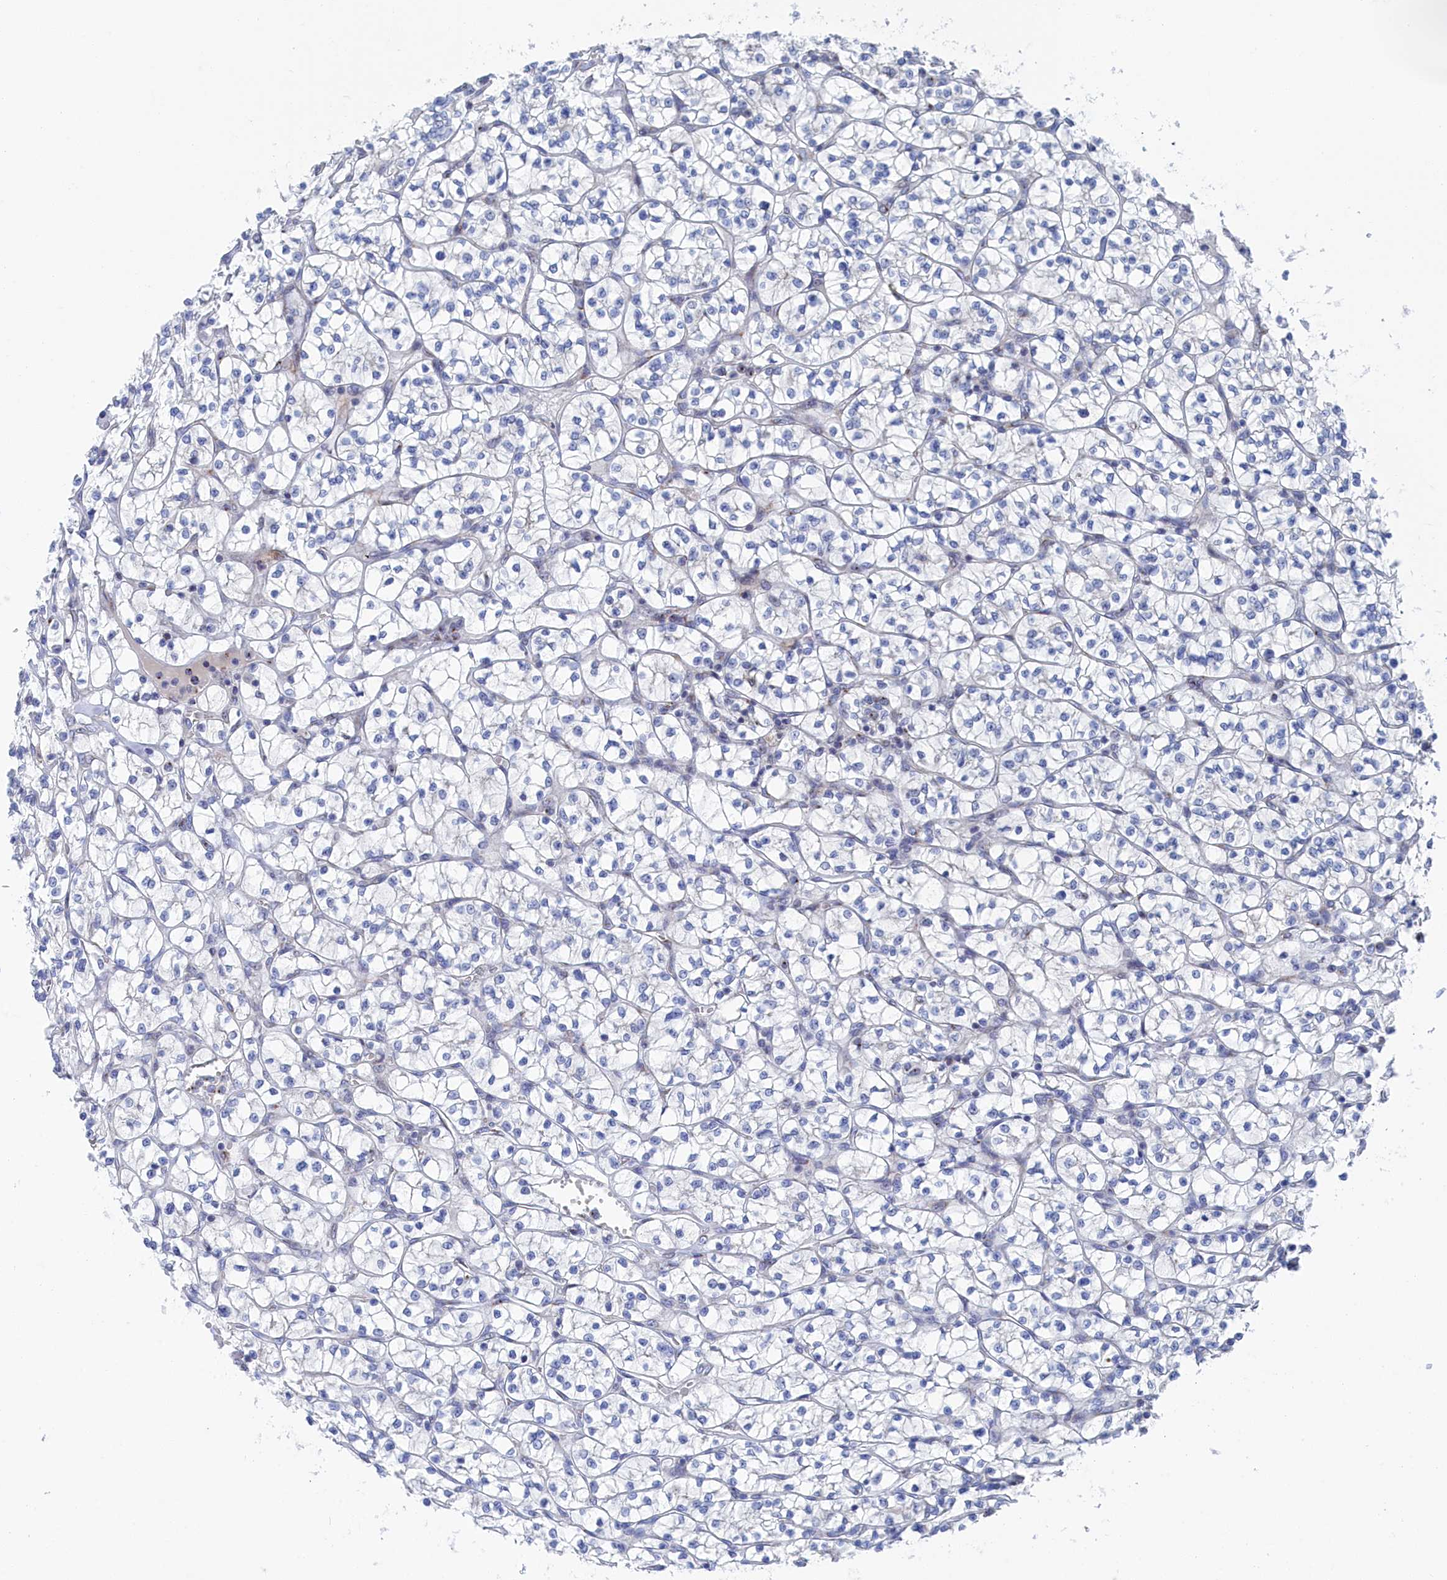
{"staining": {"intensity": "negative", "quantity": "none", "location": "none"}, "tissue": "renal cancer", "cell_type": "Tumor cells", "image_type": "cancer", "snomed": [{"axis": "morphology", "description": "Adenocarcinoma, NOS"}, {"axis": "topography", "description": "Kidney"}], "caption": "Immunohistochemistry micrograph of neoplastic tissue: human renal cancer (adenocarcinoma) stained with DAB (3,3'-diaminobenzidine) demonstrates no significant protein staining in tumor cells.", "gene": "IRX1", "patient": {"sex": "female", "age": 64}}